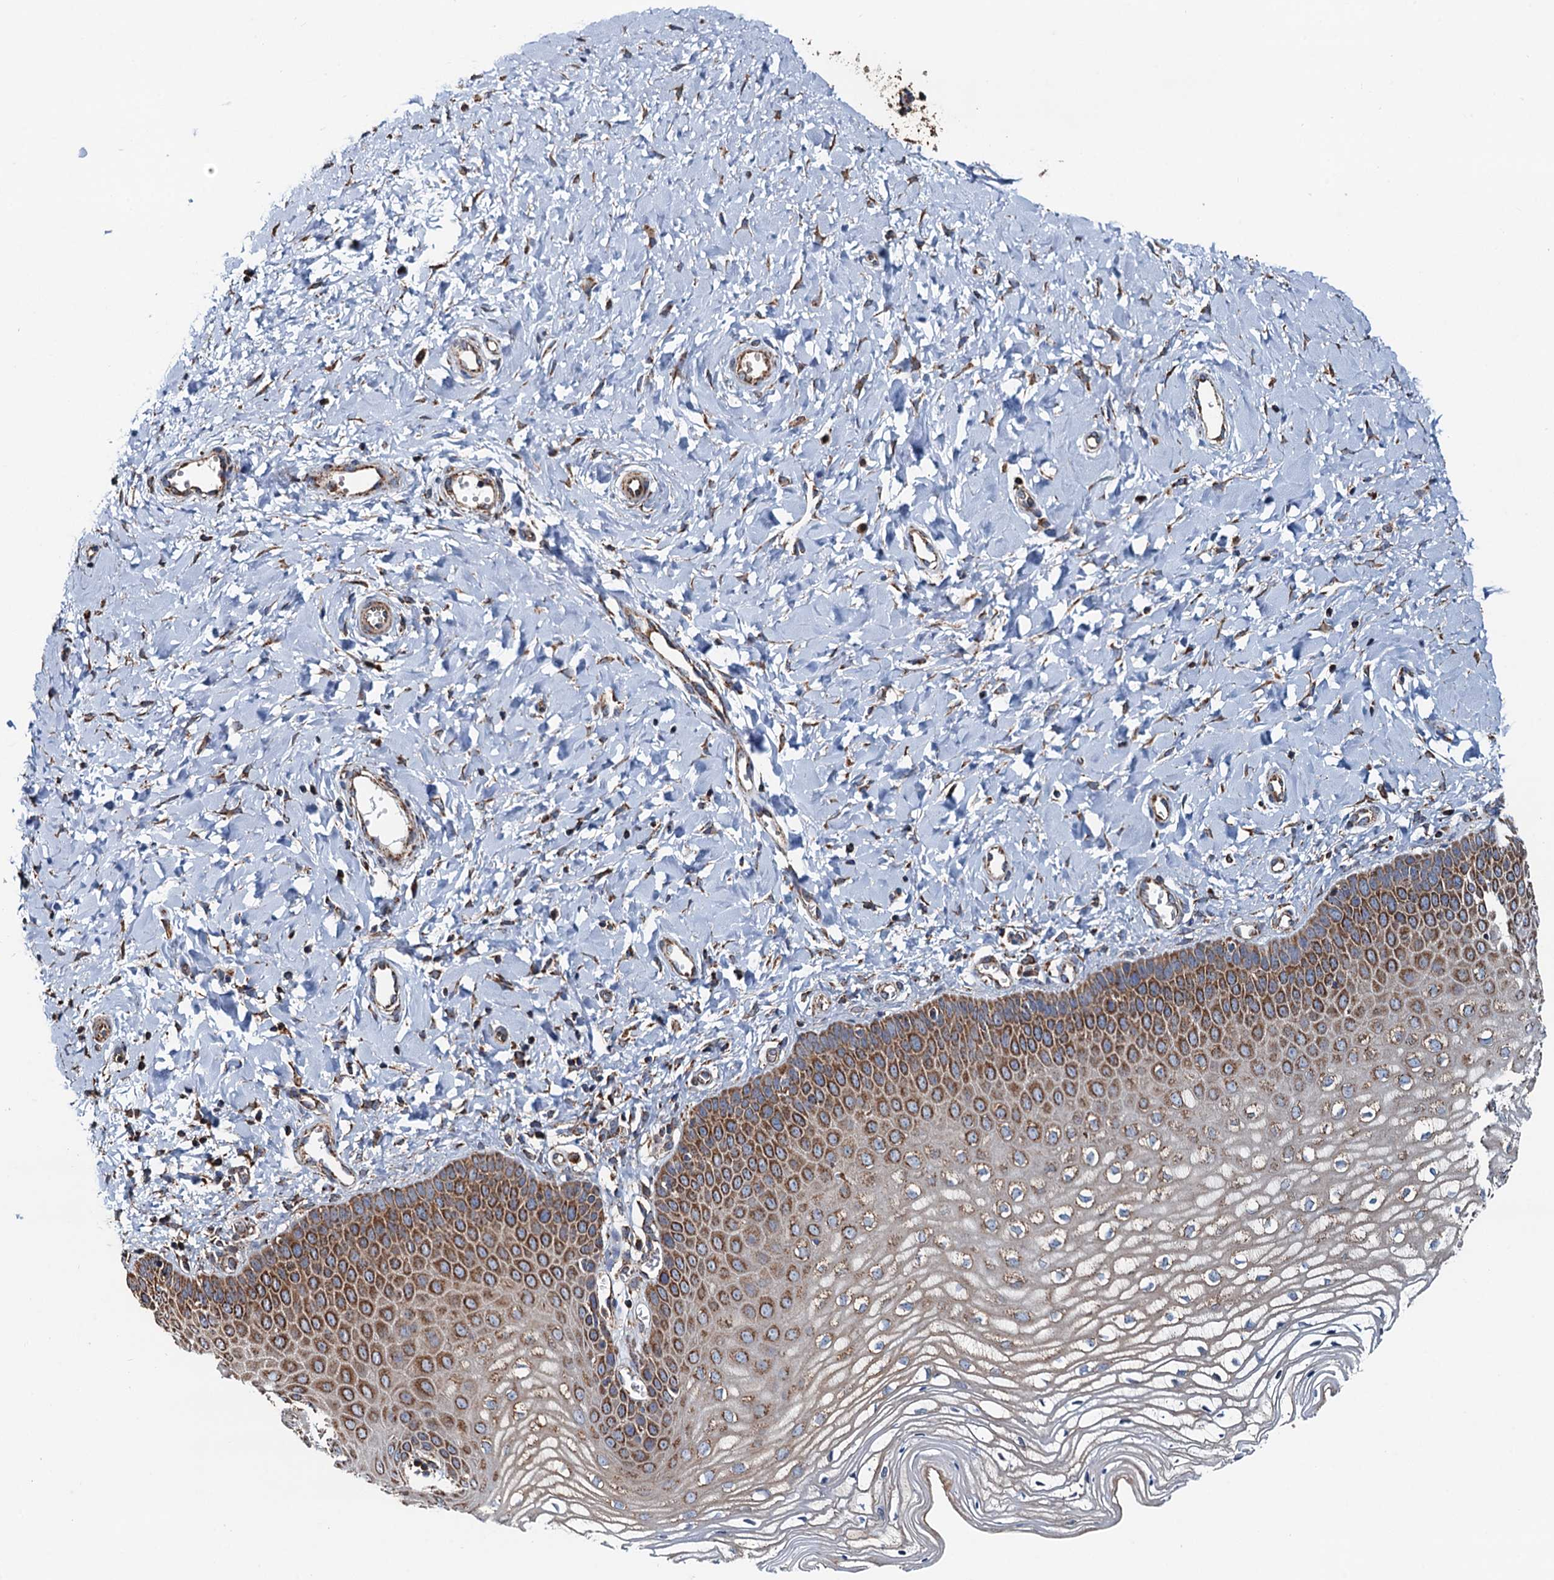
{"staining": {"intensity": "moderate", "quantity": ">75%", "location": "cytoplasmic/membranous"}, "tissue": "vagina", "cell_type": "Squamous epithelial cells", "image_type": "normal", "snomed": [{"axis": "morphology", "description": "Normal tissue, NOS"}, {"axis": "topography", "description": "Vagina"}, {"axis": "topography", "description": "Cervix"}], "caption": "High-power microscopy captured an immunohistochemistry (IHC) image of unremarkable vagina, revealing moderate cytoplasmic/membranous staining in about >75% of squamous epithelial cells. Nuclei are stained in blue.", "gene": "AAGAB", "patient": {"sex": "female", "age": 40}}